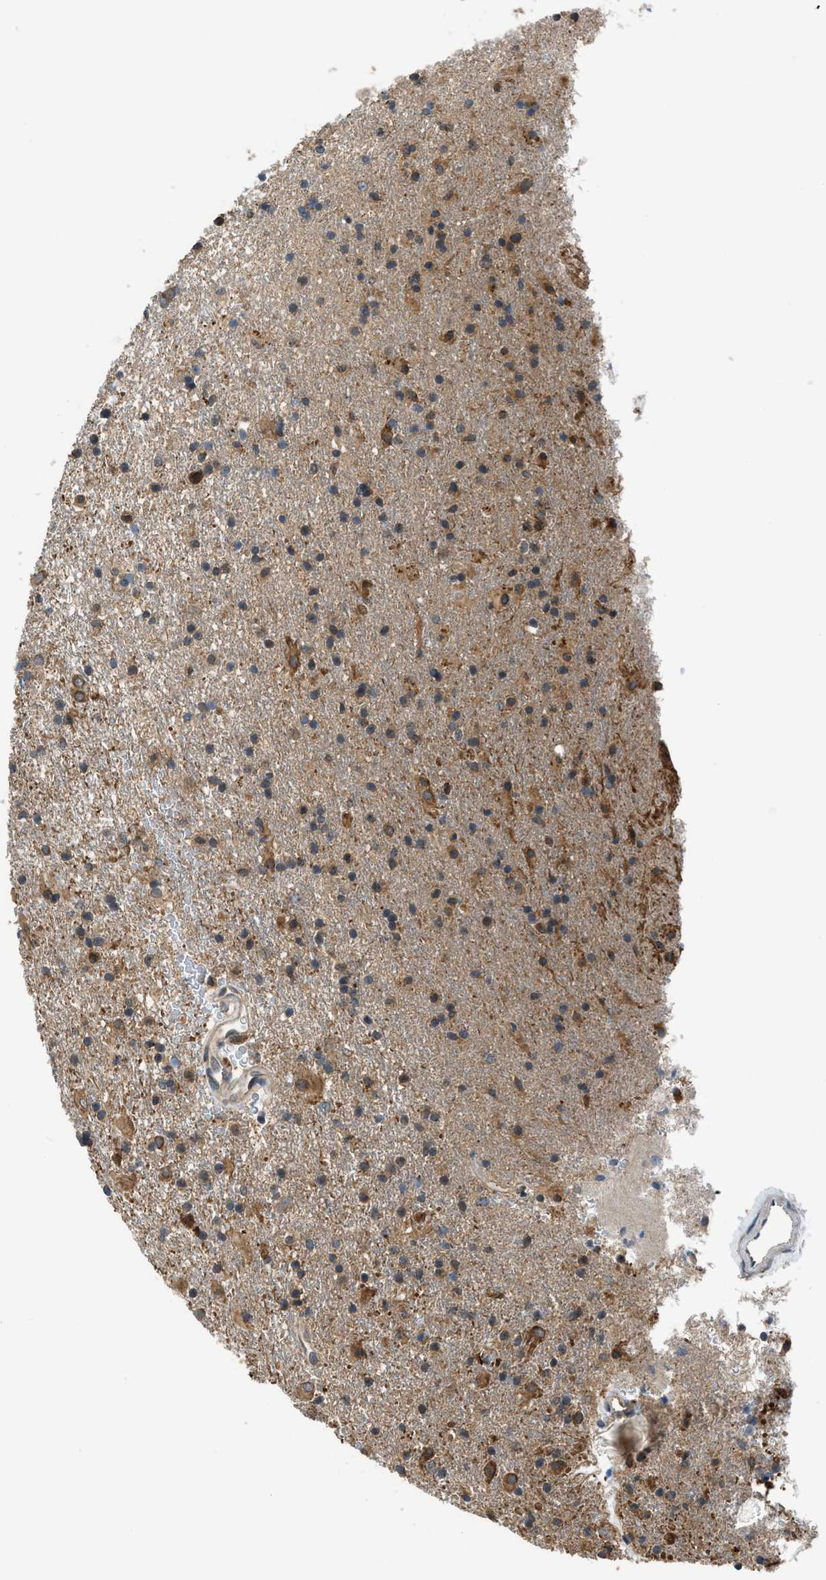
{"staining": {"intensity": "moderate", "quantity": ">75%", "location": "cytoplasmic/membranous"}, "tissue": "glioma", "cell_type": "Tumor cells", "image_type": "cancer", "snomed": [{"axis": "morphology", "description": "Glioma, malignant, Low grade"}, {"axis": "topography", "description": "Brain"}], "caption": "Malignant glioma (low-grade) stained with a protein marker demonstrates moderate staining in tumor cells.", "gene": "PAFAH2", "patient": {"sex": "male", "age": 65}}